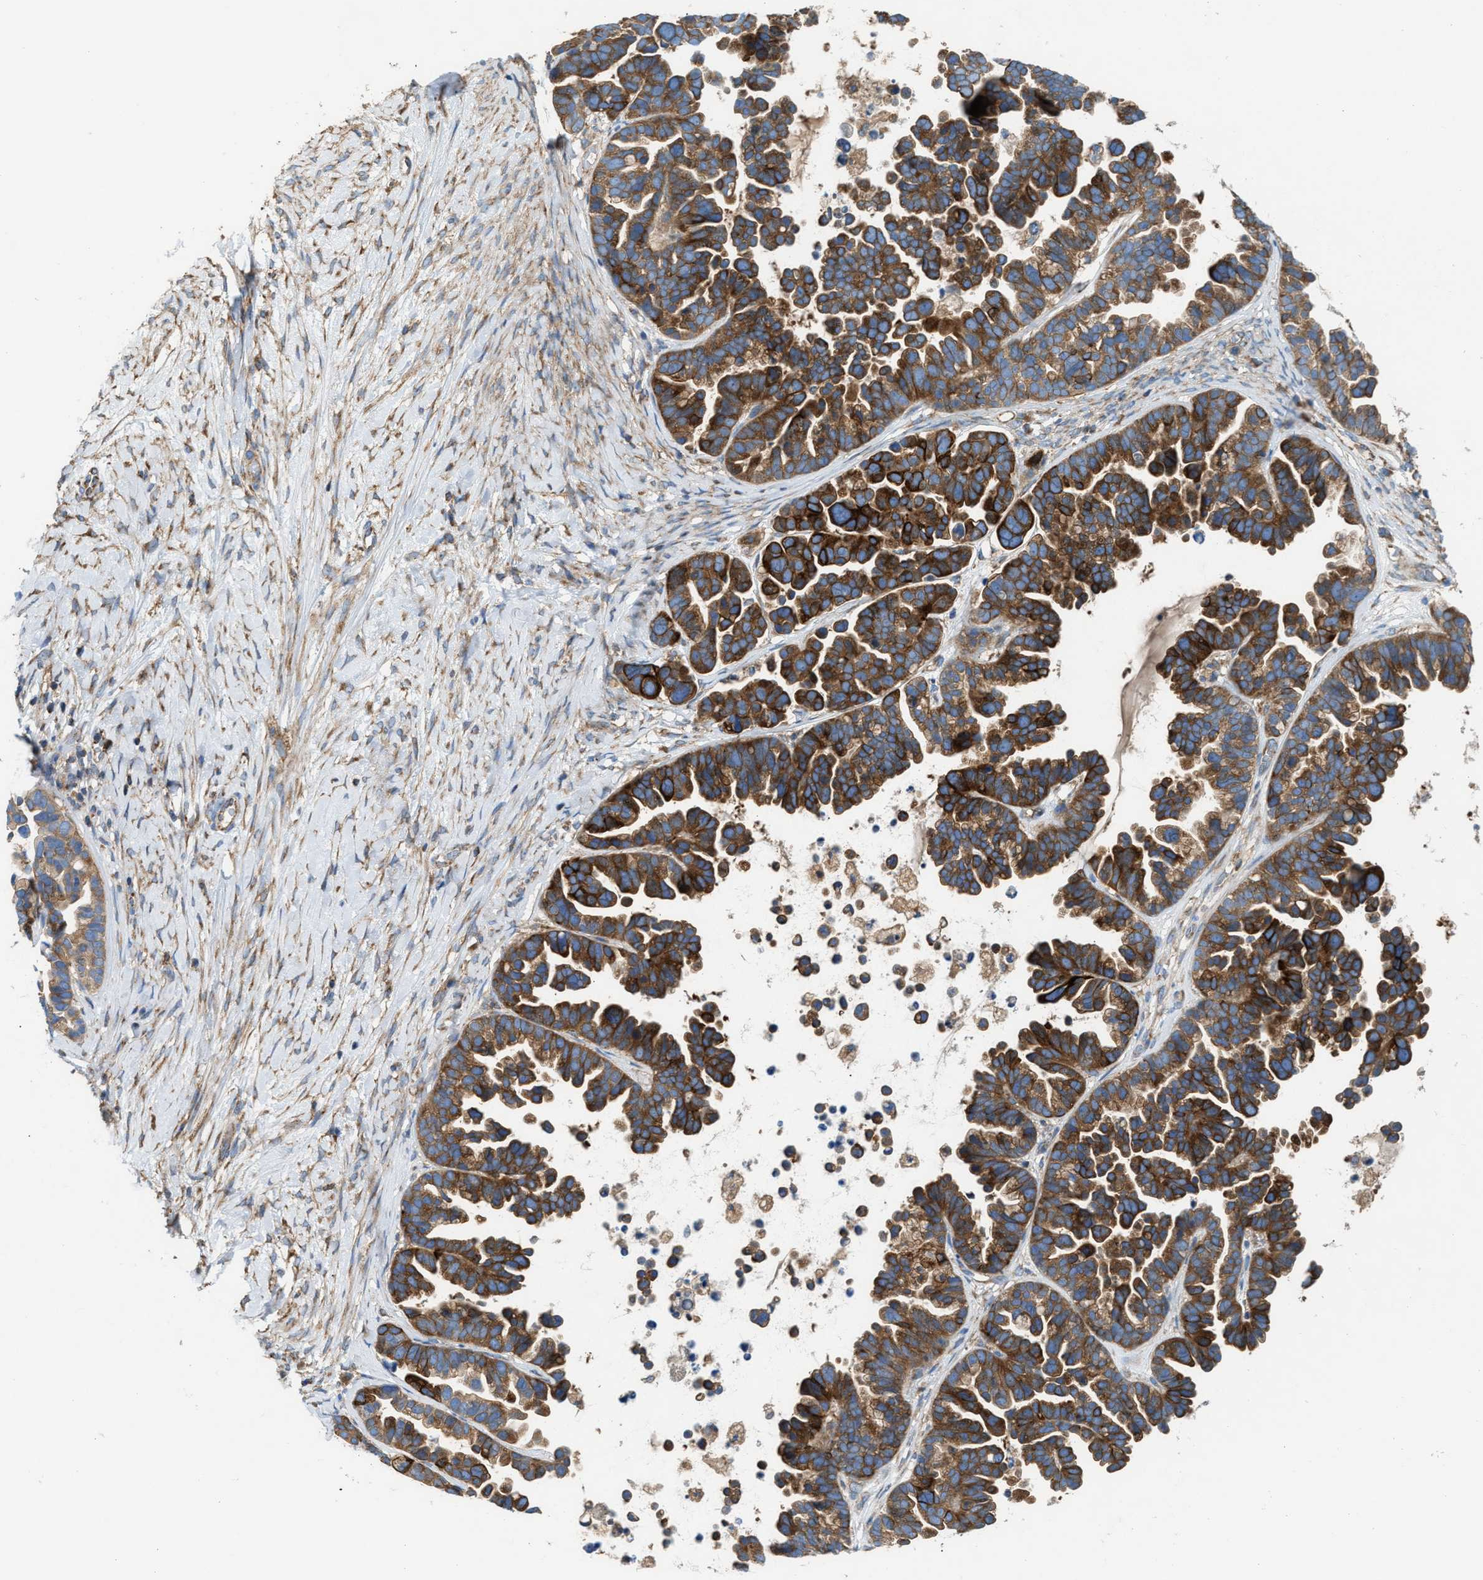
{"staining": {"intensity": "strong", "quantity": ">75%", "location": "cytoplasmic/membranous"}, "tissue": "ovarian cancer", "cell_type": "Tumor cells", "image_type": "cancer", "snomed": [{"axis": "morphology", "description": "Cystadenocarcinoma, serous, NOS"}, {"axis": "topography", "description": "Ovary"}], "caption": "Human ovarian cancer stained with a protein marker shows strong staining in tumor cells.", "gene": "TBC1D15", "patient": {"sex": "female", "age": 56}}